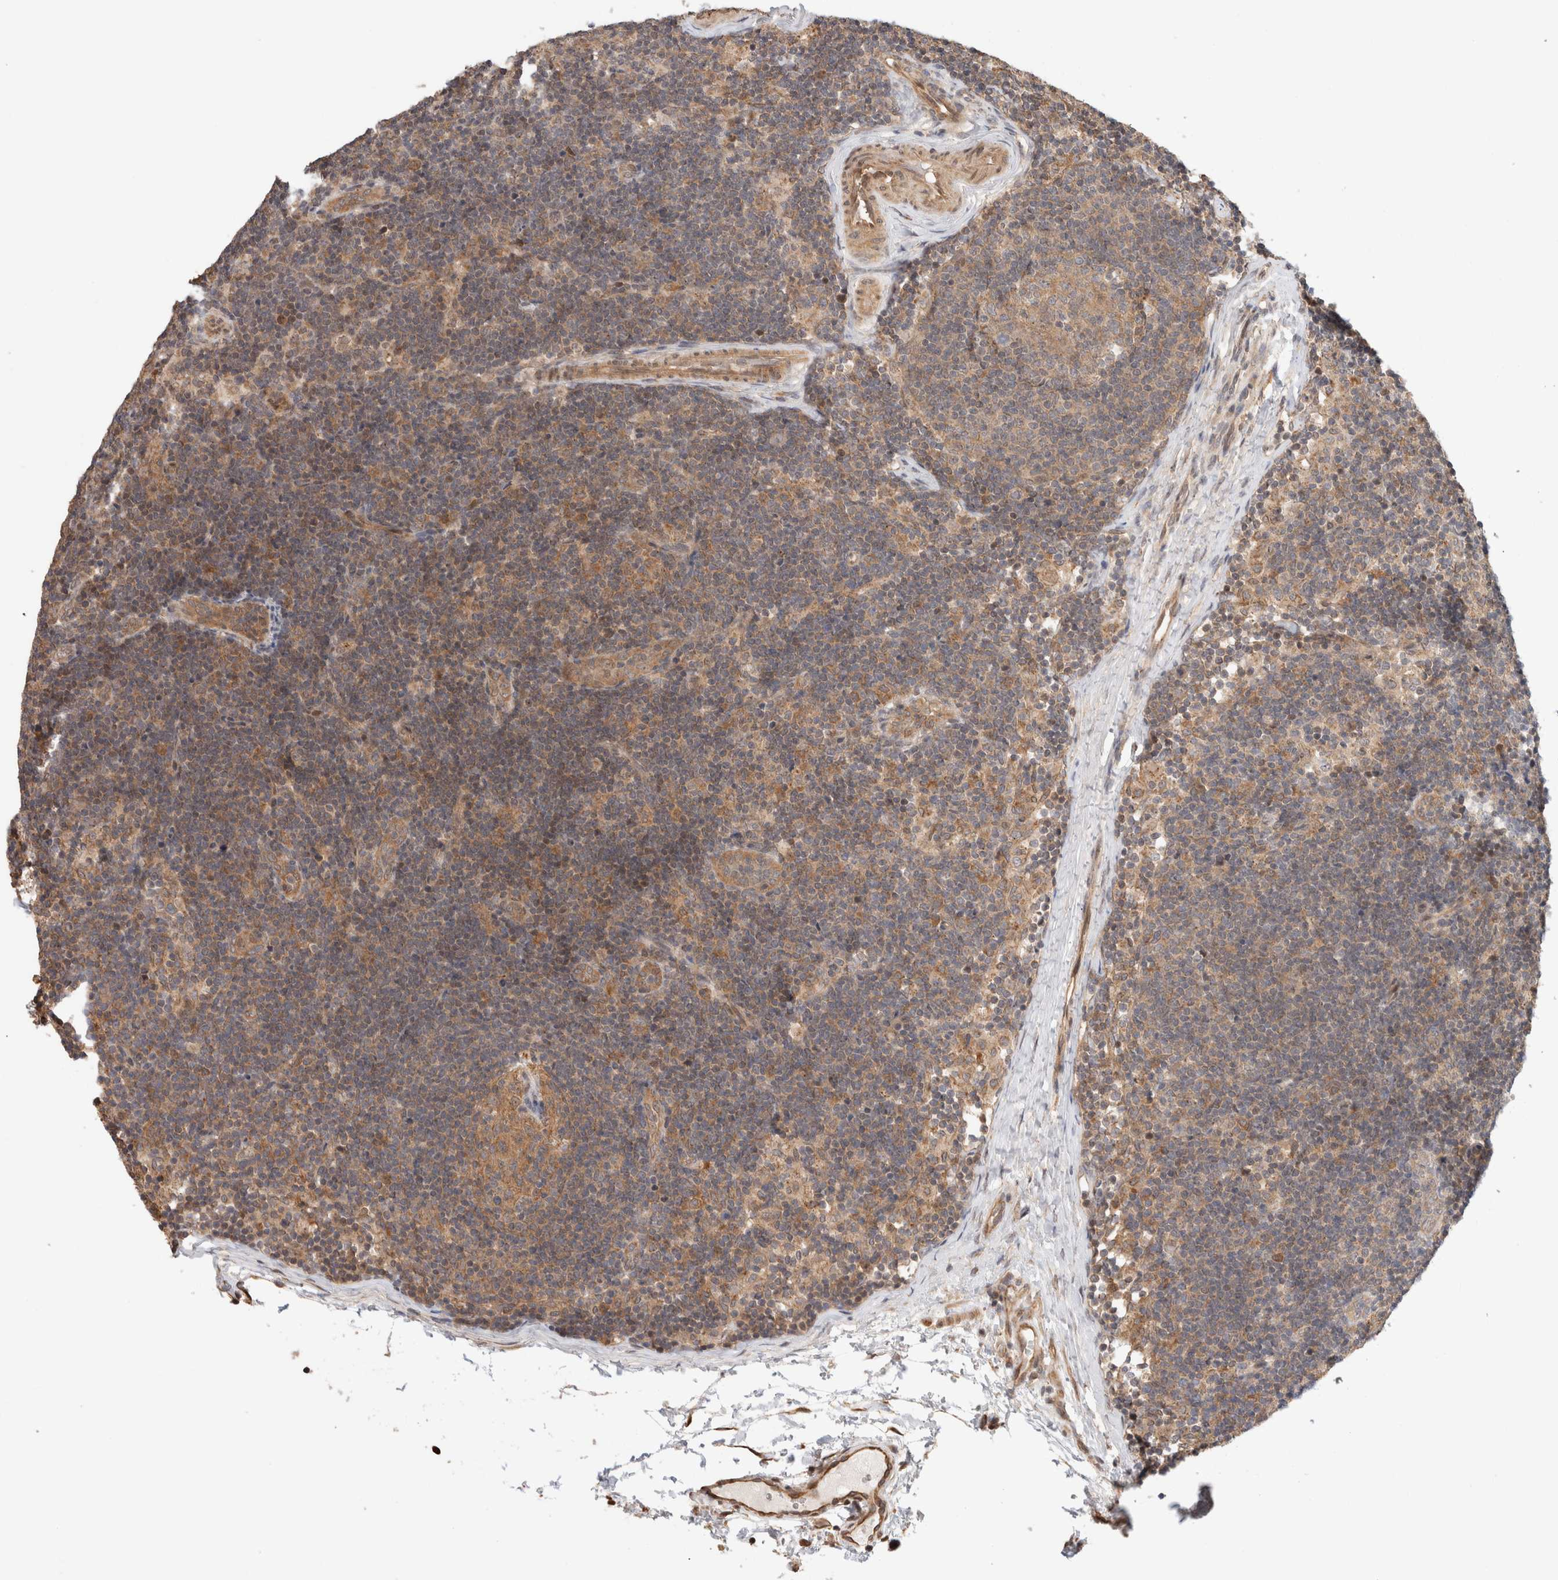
{"staining": {"intensity": "moderate", "quantity": "25%-75%", "location": "cytoplasmic/membranous"}, "tissue": "lymph node", "cell_type": "Germinal center cells", "image_type": "normal", "snomed": [{"axis": "morphology", "description": "Normal tissue, NOS"}, {"axis": "topography", "description": "Lymph node"}], "caption": "DAB immunohistochemical staining of unremarkable lymph node displays moderate cytoplasmic/membranous protein staining in about 25%-75% of germinal center cells. (DAB (3,3'-diaminobenzidine) = brown stain, brightfield microscopy at high magnification).", "gene": "OTUD6B", "patient": {"sex": "female", "age": 22}}